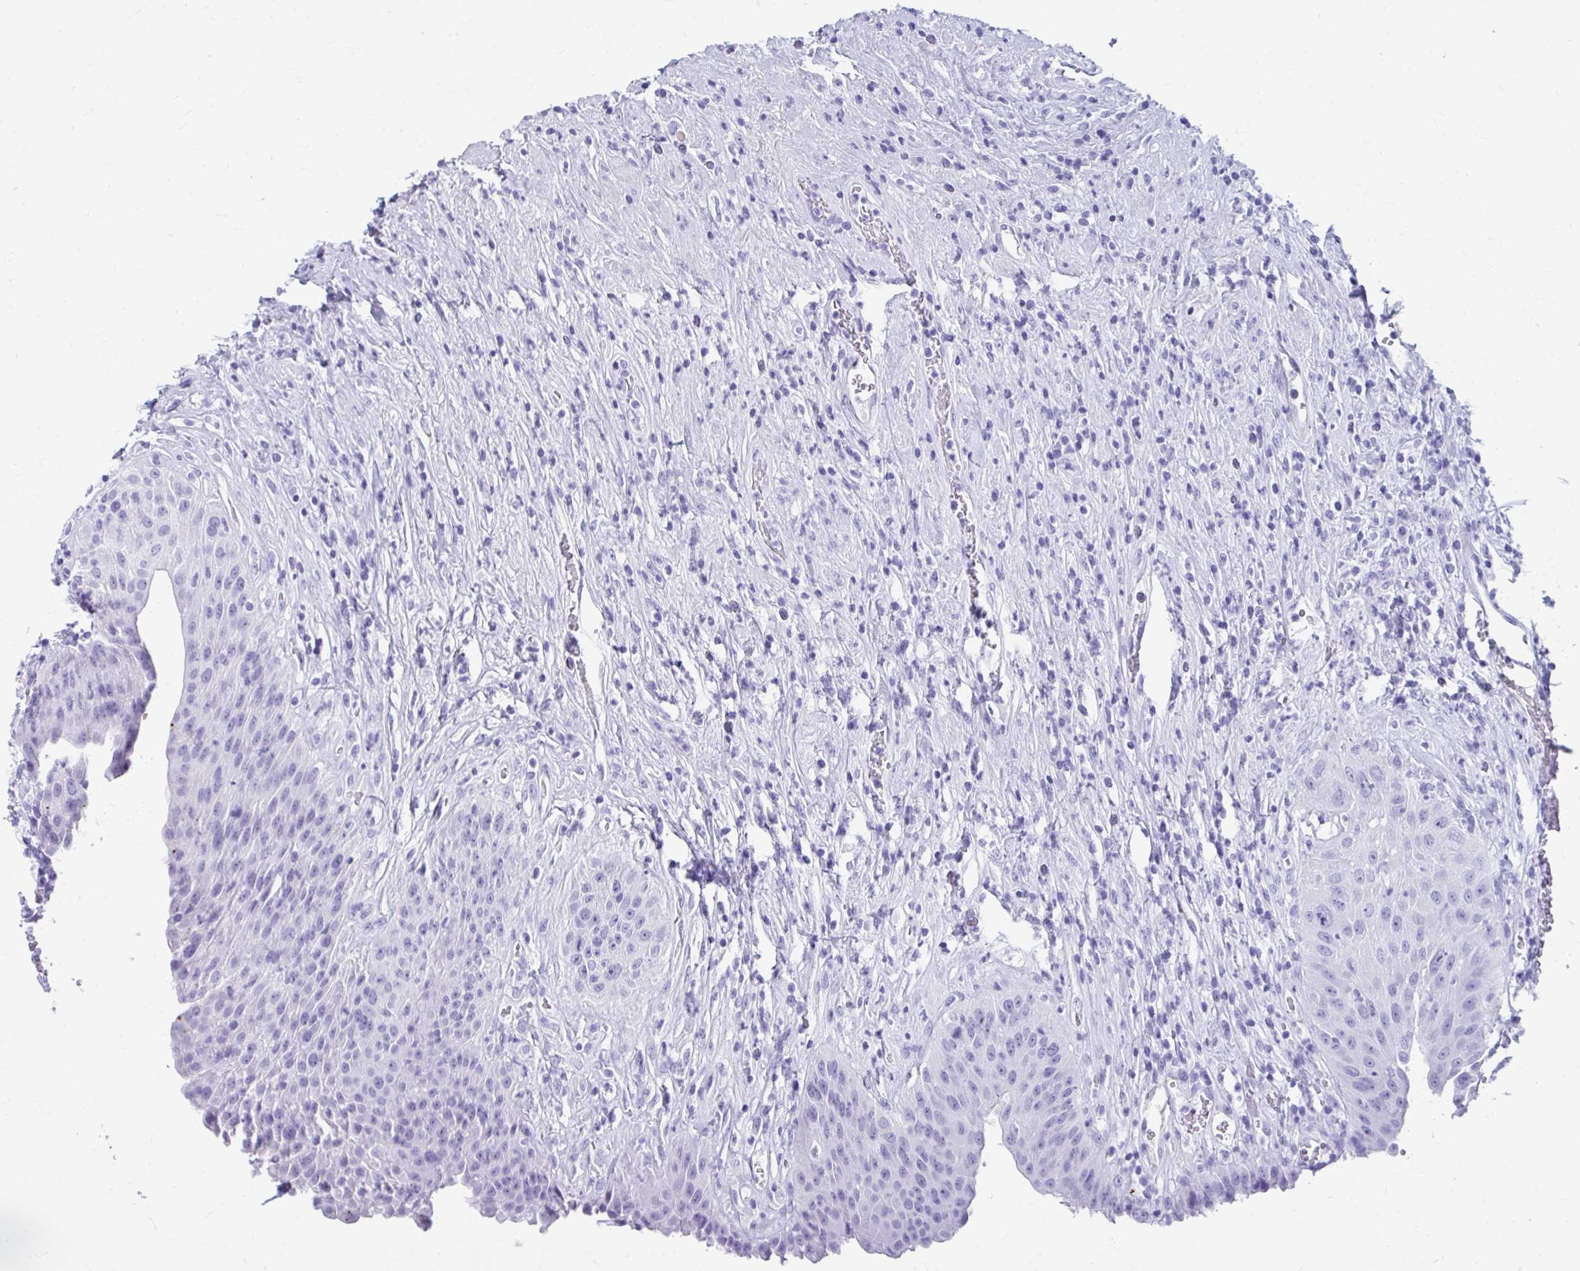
{"staining": {"intensity": "negative", "quantity": "none", "location": "none"}, "tissue": "urinary bladder", "cell_type": "Urothelial cells", "image_type": "normal", "snomed": [{"axis": "morphology", "description": "Normal tissue, NOS"}, {"axis": "topography", "description": "Urinary bladder"}], "caption": "Urinary bladder was stained to show a protein in brown. There is no significant expression in urothelial cells. (DAB IHC visualized using brightfield microscopy, high magnification).", "gene": "SMIM9", "patient": {"sex": "female", "age": 56}}